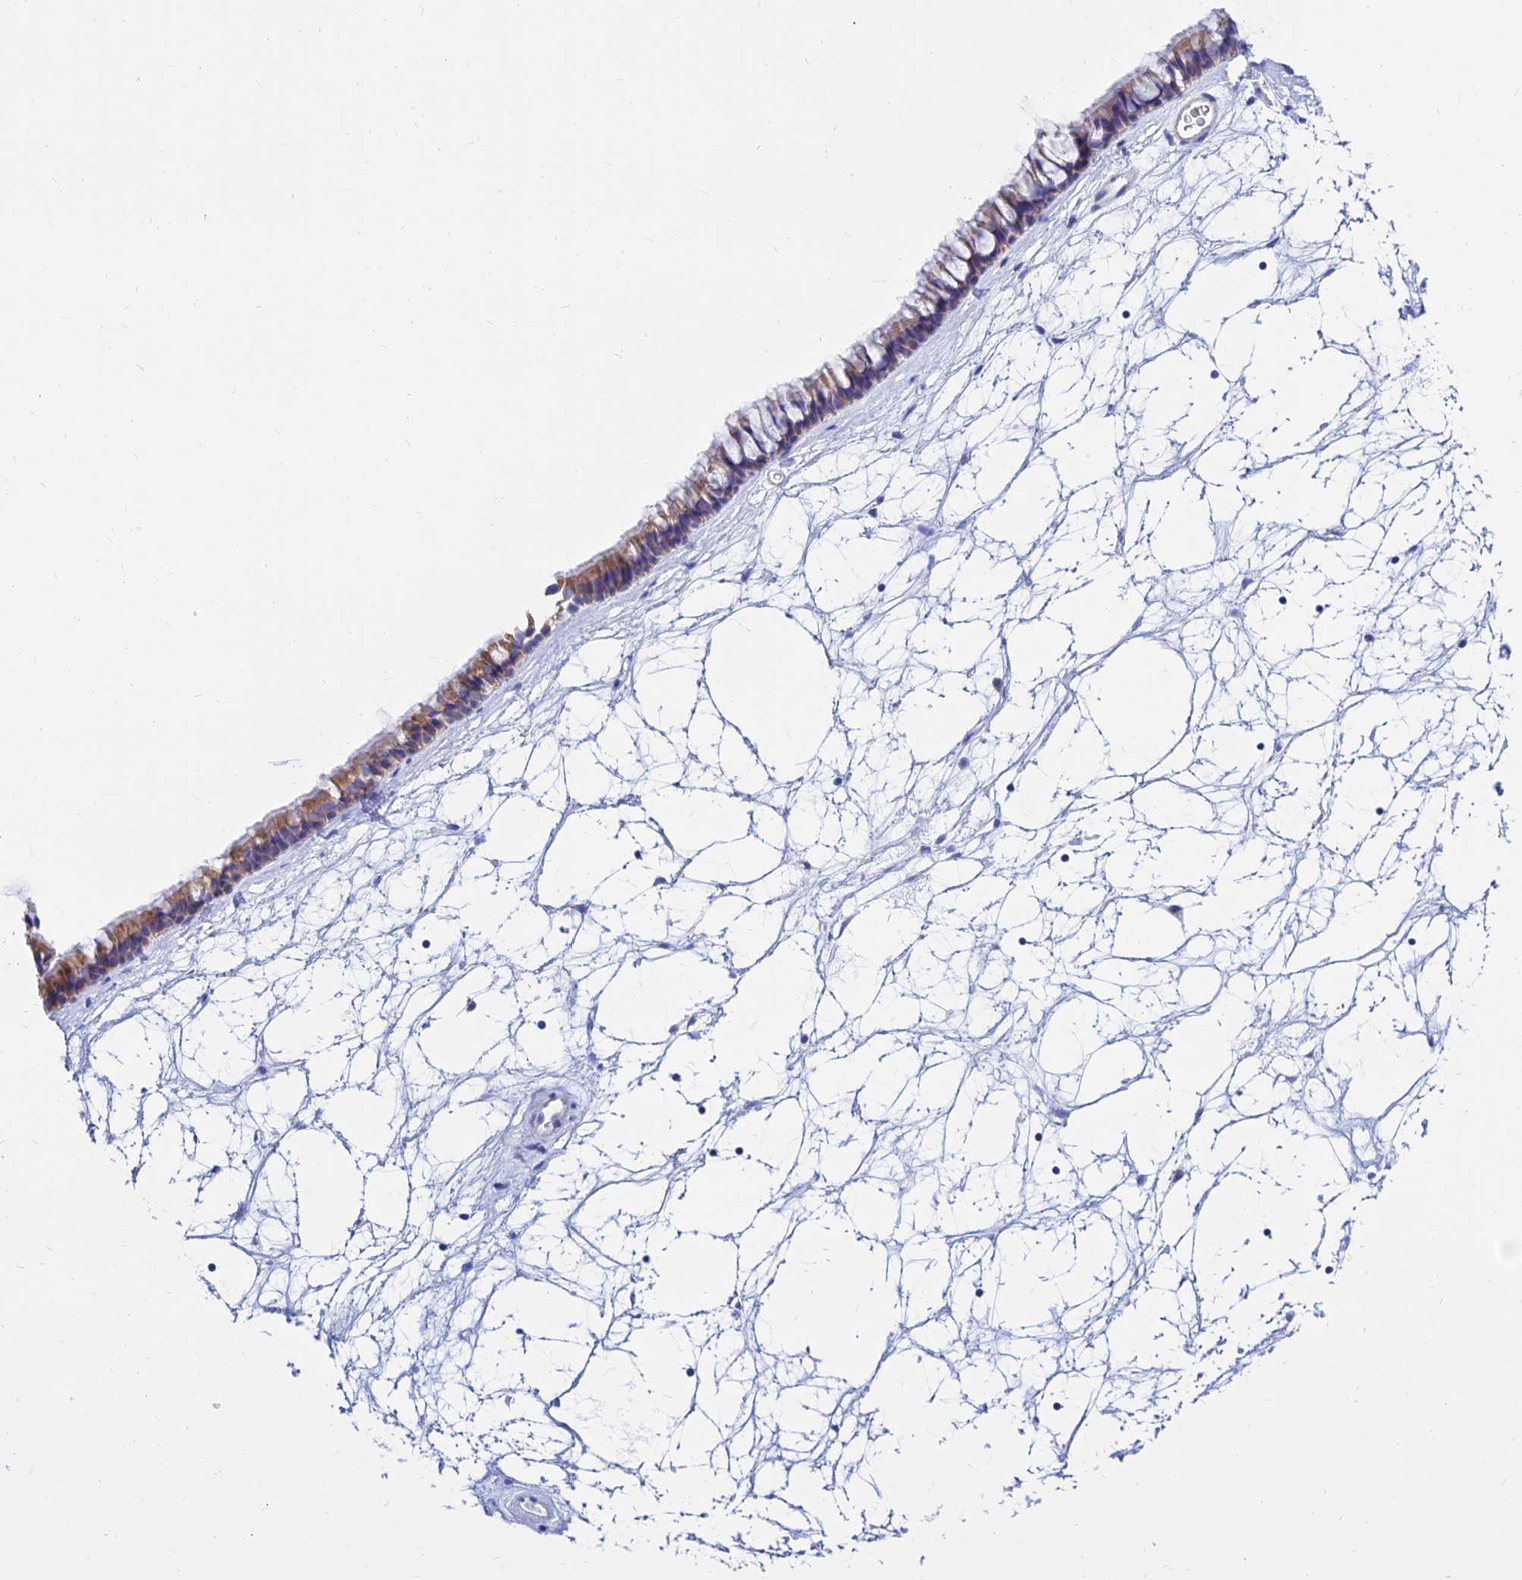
{"staining": {"intensity": "moderate", "quantity": "25%-75%", "location": "cytoplasmic/membranous"}, "tissue": "nasopharynx", "cell_type": "Respiratory epithelial cells", "image_type": "normal", "snomed": [{"axis": "morphology", "description": "Normal tissue, NOS"}, {"axis": "topography", "description": "Nasopharynx"}], "caption": "Immunohistochemistry staining of normal nasopharynx, which displays medium levels of moderate cytoplasmic/membranous expression in about 25%-75% of respiratory epithelial cells indicating moderate cytoplasmic/membranous protein positivity. The staining was performed using DAB (brown) for protein detection and nuclei were counterstained in hematoxylin (blue).", "gene": "MGST1", "patient": {"sex": "male", "age": 64}}